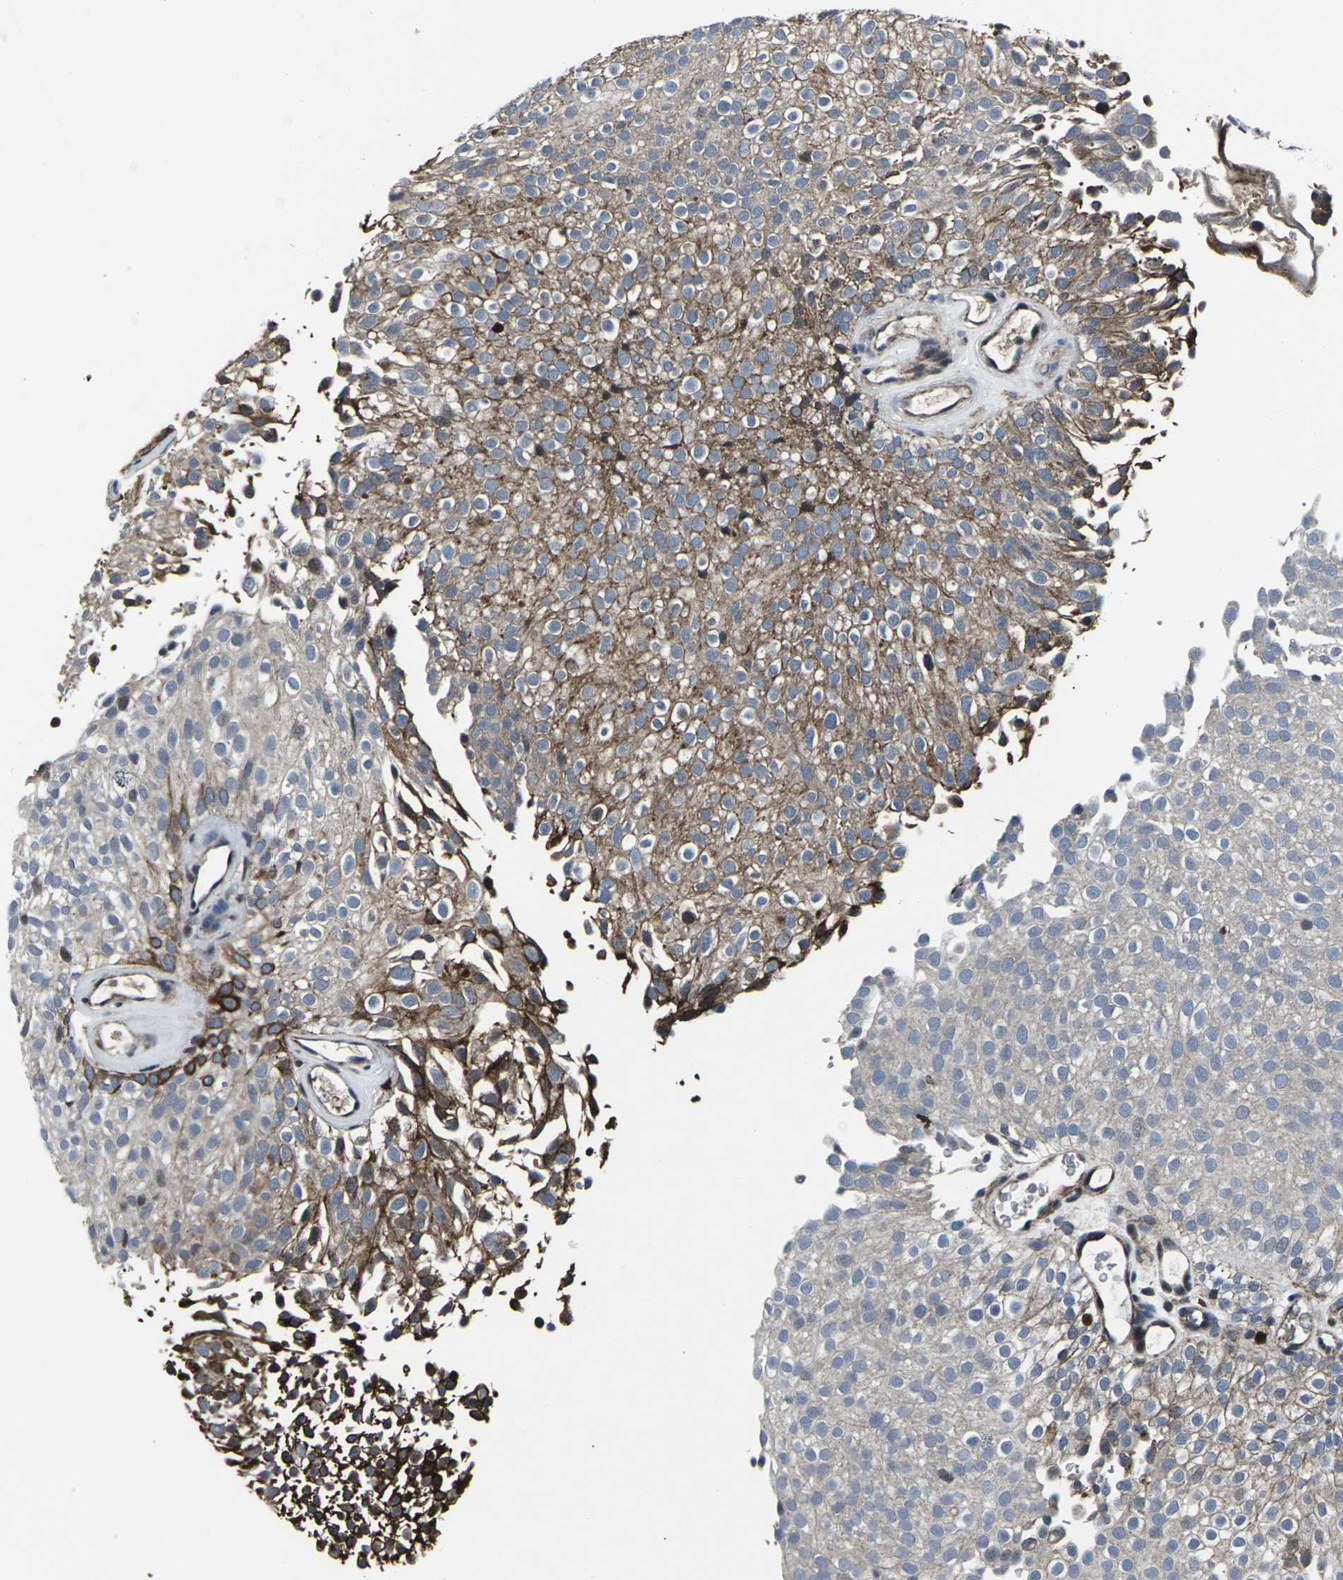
{"staining": {"intensity": "moderate", "quantity": ">75%", "location": "cytoplasmic/membranous"}, "tissue": "urothelial cancer", "cell_type": "Tumor cells", "image_type": "cancer", "snomed": [{"axis": "morphology", "description": "Urothelial carcinoma, Low grade"}, {"axis": "topography", "description": "Urinary bladder"}], "caption": "Moderate cytoplasmic/membranous protein positivity is identified in about >75% of tumor cells in low-grade urothelial carcinoma.", "gene": "STAT4", "patient": {"sex": "male", "age": 78}}